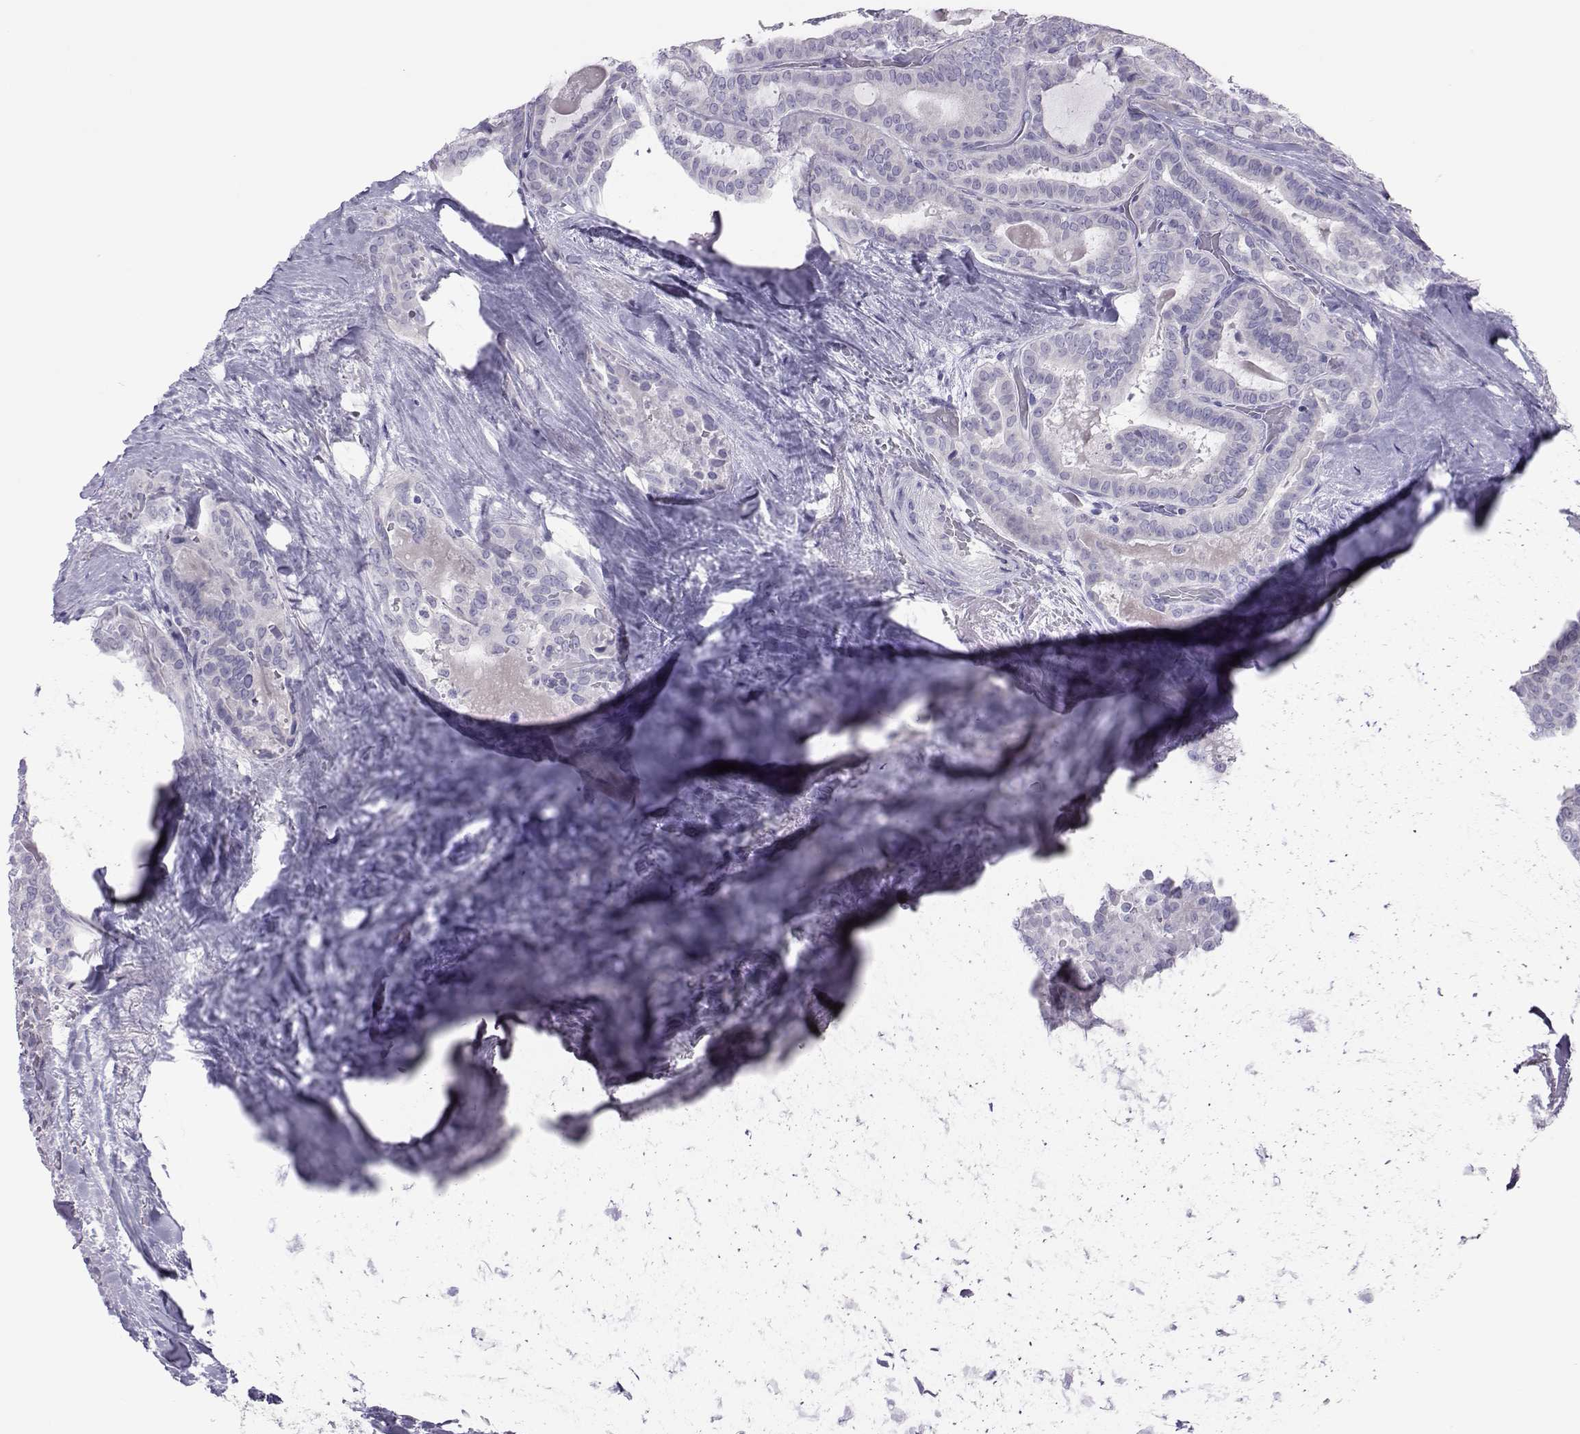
{"staining": {"intensity": "negative", "quantity": "none", "location": "none"}, "tissue": "thyroid cancer", "cell_type": "Tumor cells", "image_type": "cancer", "snomed": [{"axis": "morphology", "description": "Papillary adenocarcinoma, NOS"}, {"axis": "topography", "description": "Thyroid gland"}], "caption": "High magnification brightfield microscopy of thyroid cancer stained with DAB (brown) and counterstained with hematoxylin (blue): tumor cells show no significant expression. (DAB (3,3'-diaminobenzidine) immunohistochemistry, high magnification).", "gene": "TRPM7", "patient": {"sex": "female", "age": 39}}